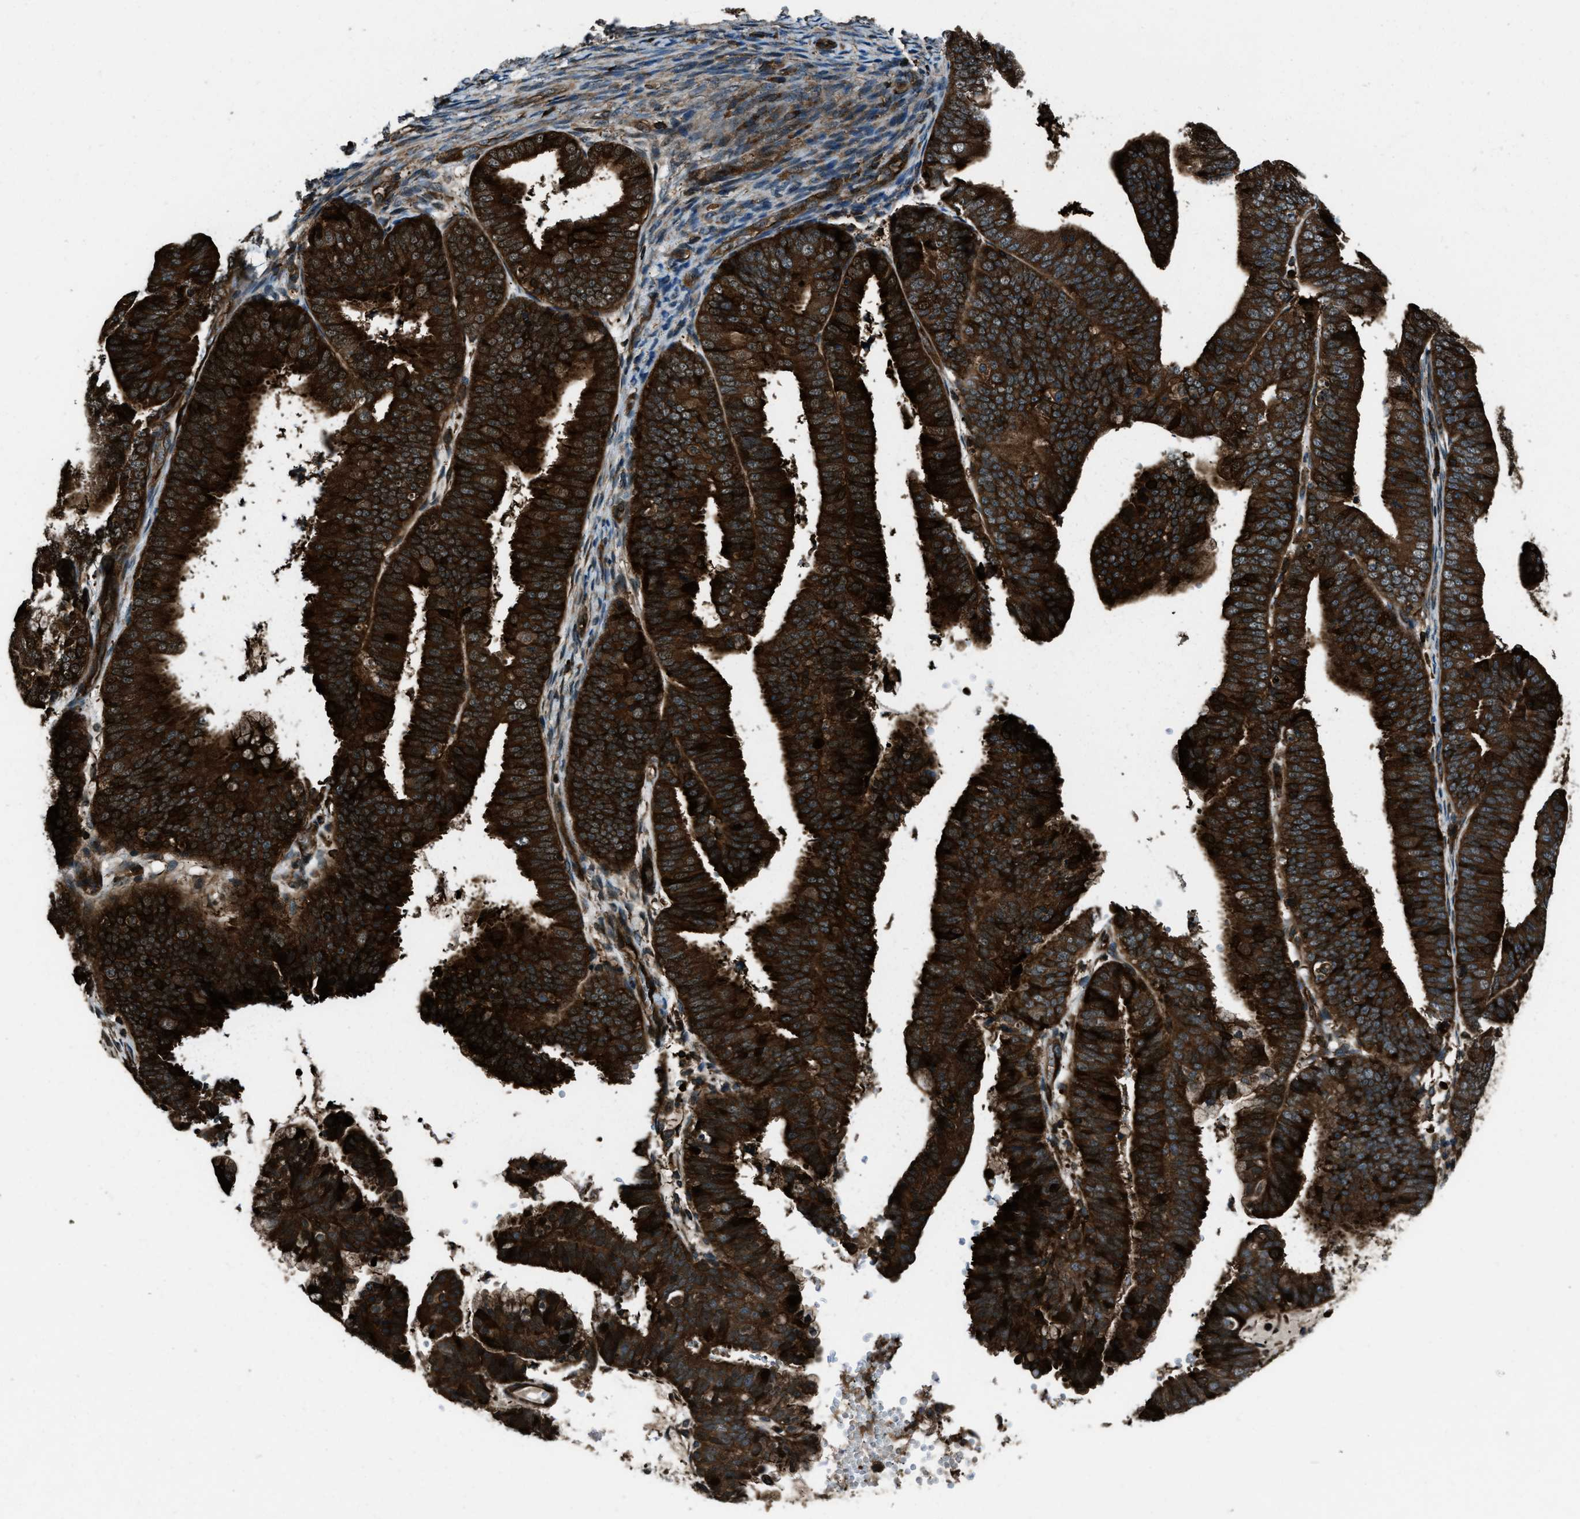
{"staining": {"intensity": "strong", "quantity": ">75%", "location": "cytoplasmic/membranous"}, "tissue": "endometrial cancer", "cell_type": "Tumor cells", "image_type": "cancer", "snomed": [{"axis": "morphology", "description": "Adenocarcinoma, NOS"}, {"axis": "topography", "description": "Endometrium"}], "caption": "Immunohistochemistry (DAB) staining of human endometrial cancer shows strong cytoplasmic/membranous protein staining in about >75% of tumor cells. The staining was performed using DAB to visualize the protein expression in brown, while the nuclei were stained in blue with hematoxylin (Magnification: 20x).", "gene": "SNX30", "patient": {"sex": "female", "age": 63}}